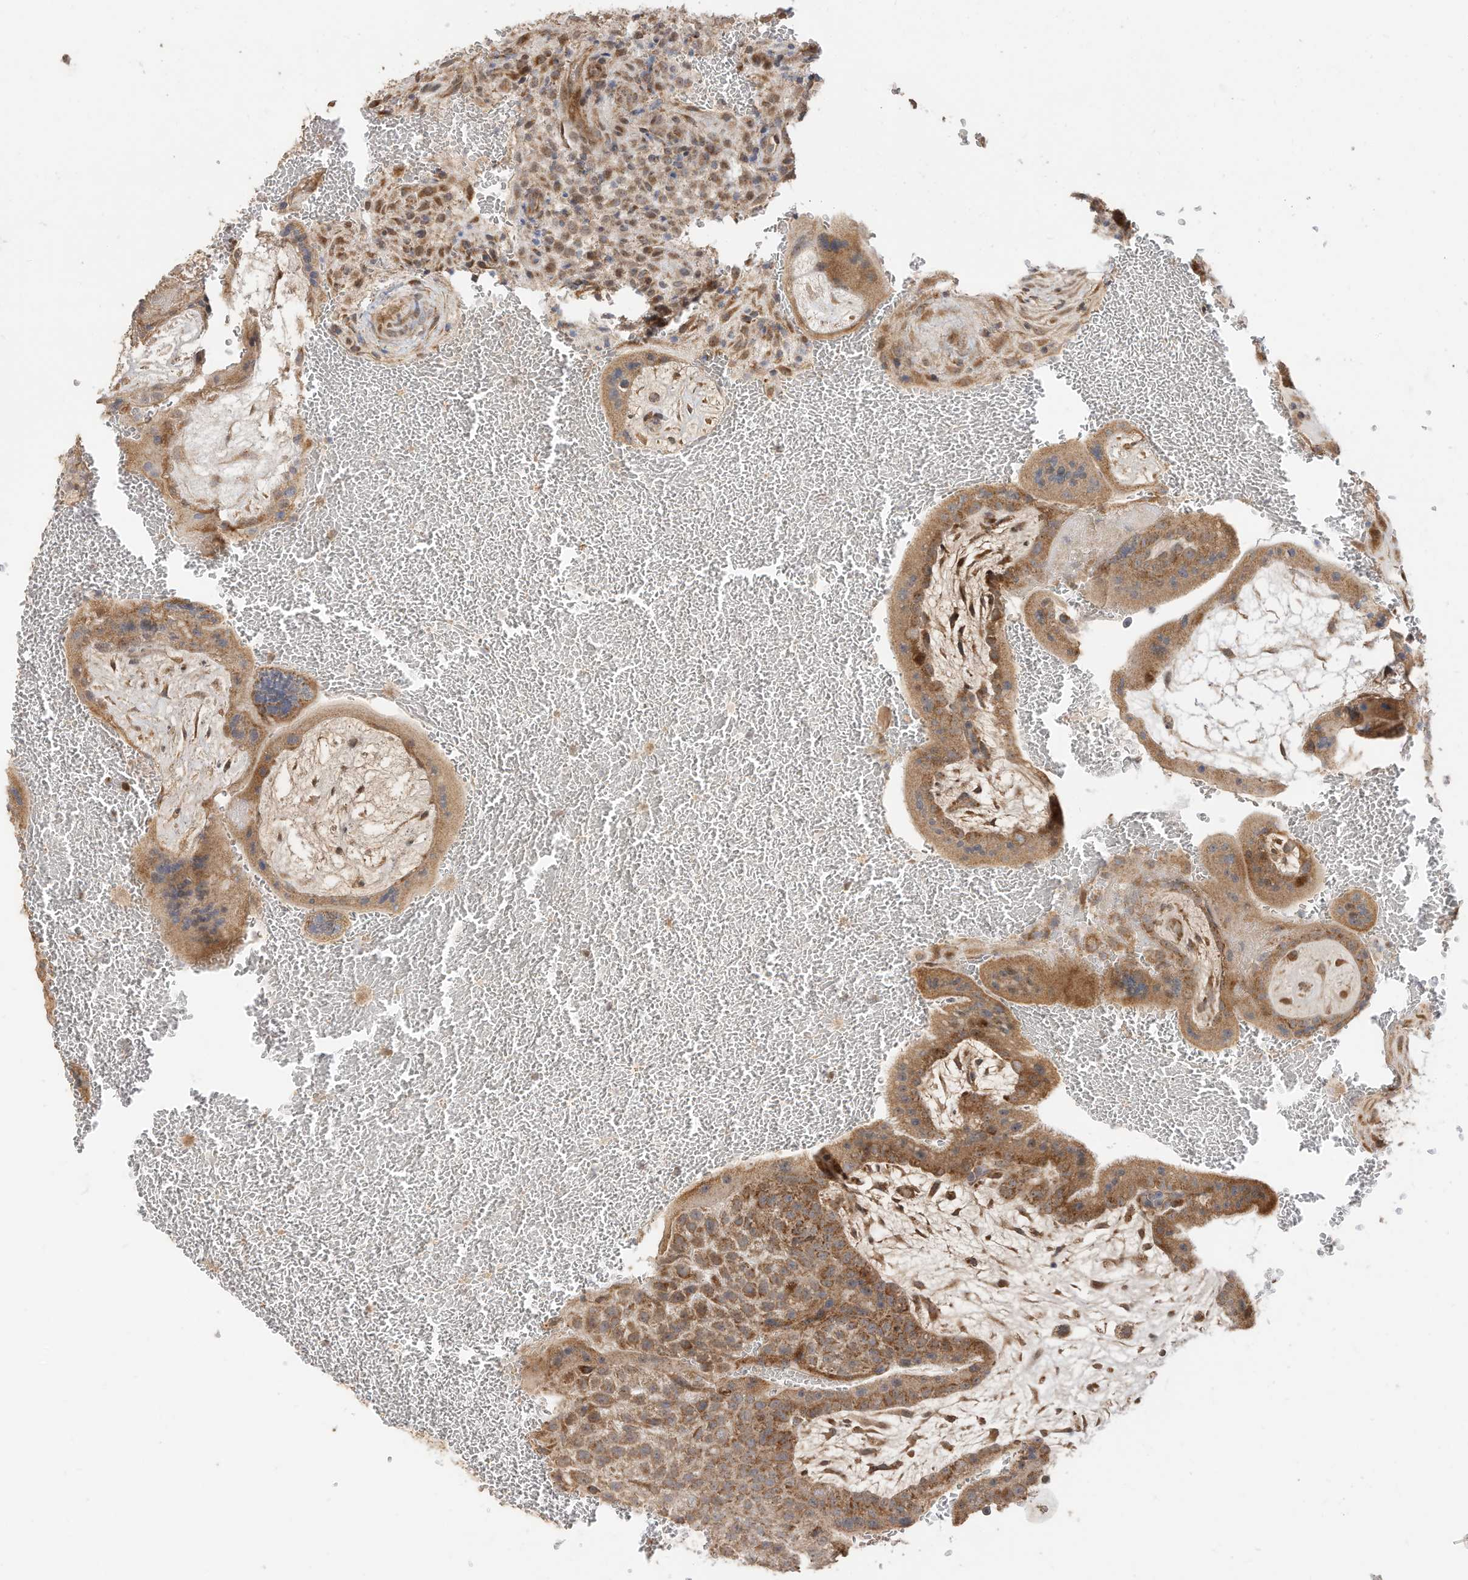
{"staining": {"intensity": "moderate", "quantity": ">75%", "location": "cytoplasmic/membranous"}, "tissue": "placenta", "cell_type": "Trophoblastic cells", "image_type": "normal", "snomed": [{"axis": "morphology", "description": "Normal tissue, NOS"}, {"axis": "topography", "description": "Placenta"}], "caption": "Immunohistochemical staining of normal placenta shows medium levels of moderate cytoplasmic/membranous positivity in approximately >75% of trophoblastic cells.", "gene": "CAGE1", "patient": {"sex": "female", "age": 35}}